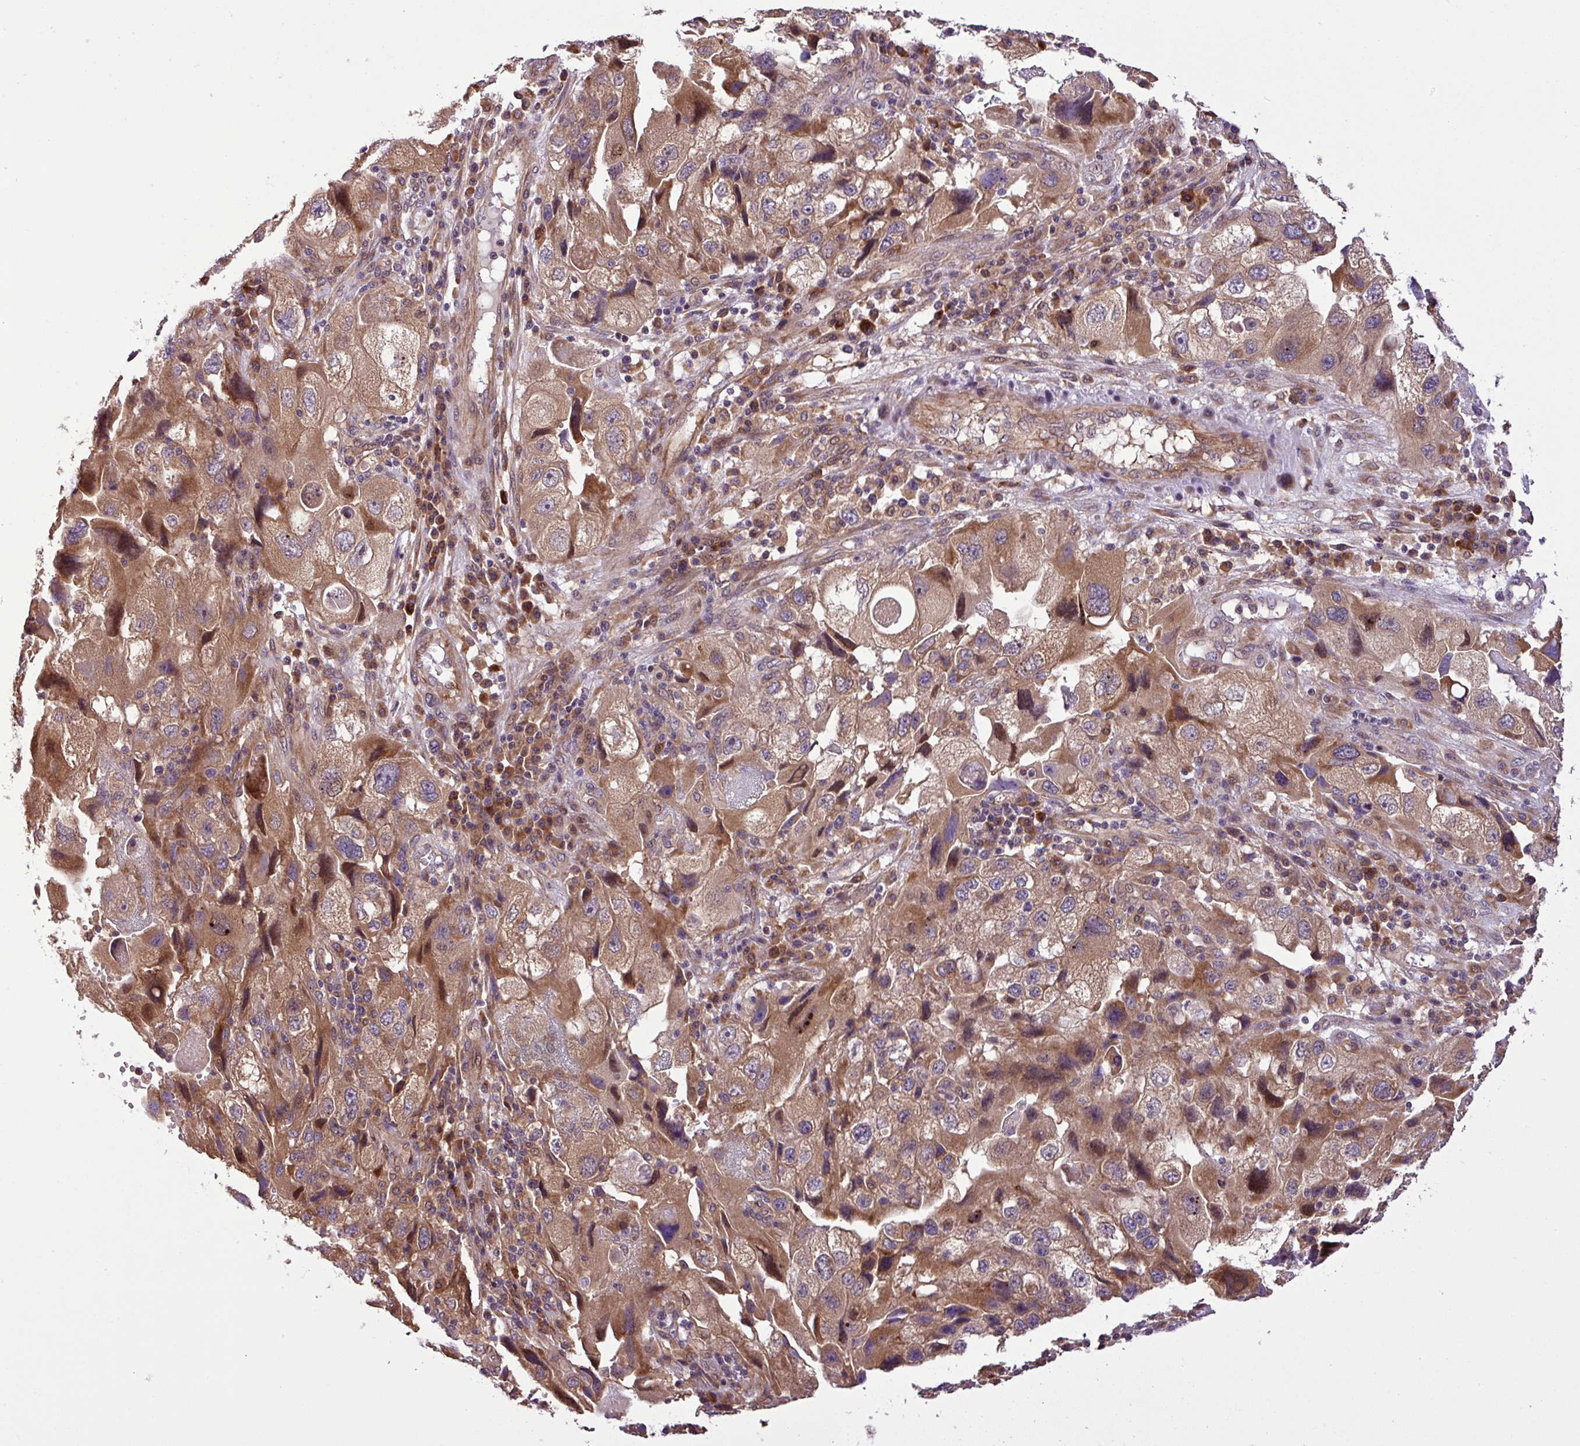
{"staining": {"intensity": "moderate", "quantity": ">75%", "location": "cytoplasmic/membranous"}, "tissue": "endometrial cancer", "cell_type": "Tumor cells", "image_type": "cancer", "snomed": [{"axis": "morphology", "description": "Adenocarcinoma, NOS"}, {"axis": "topography", "description": "Endometrium"}], "caption": "A histopathology image showing moderate cytoplasmic/membranous expression in about >75% of tumor cells in adenocarcinoma (endometrial), as visualized by brown immunohistochemical staining.", "gene": "DLGAP4", "patient": {"sex": "female", "age": 49}}